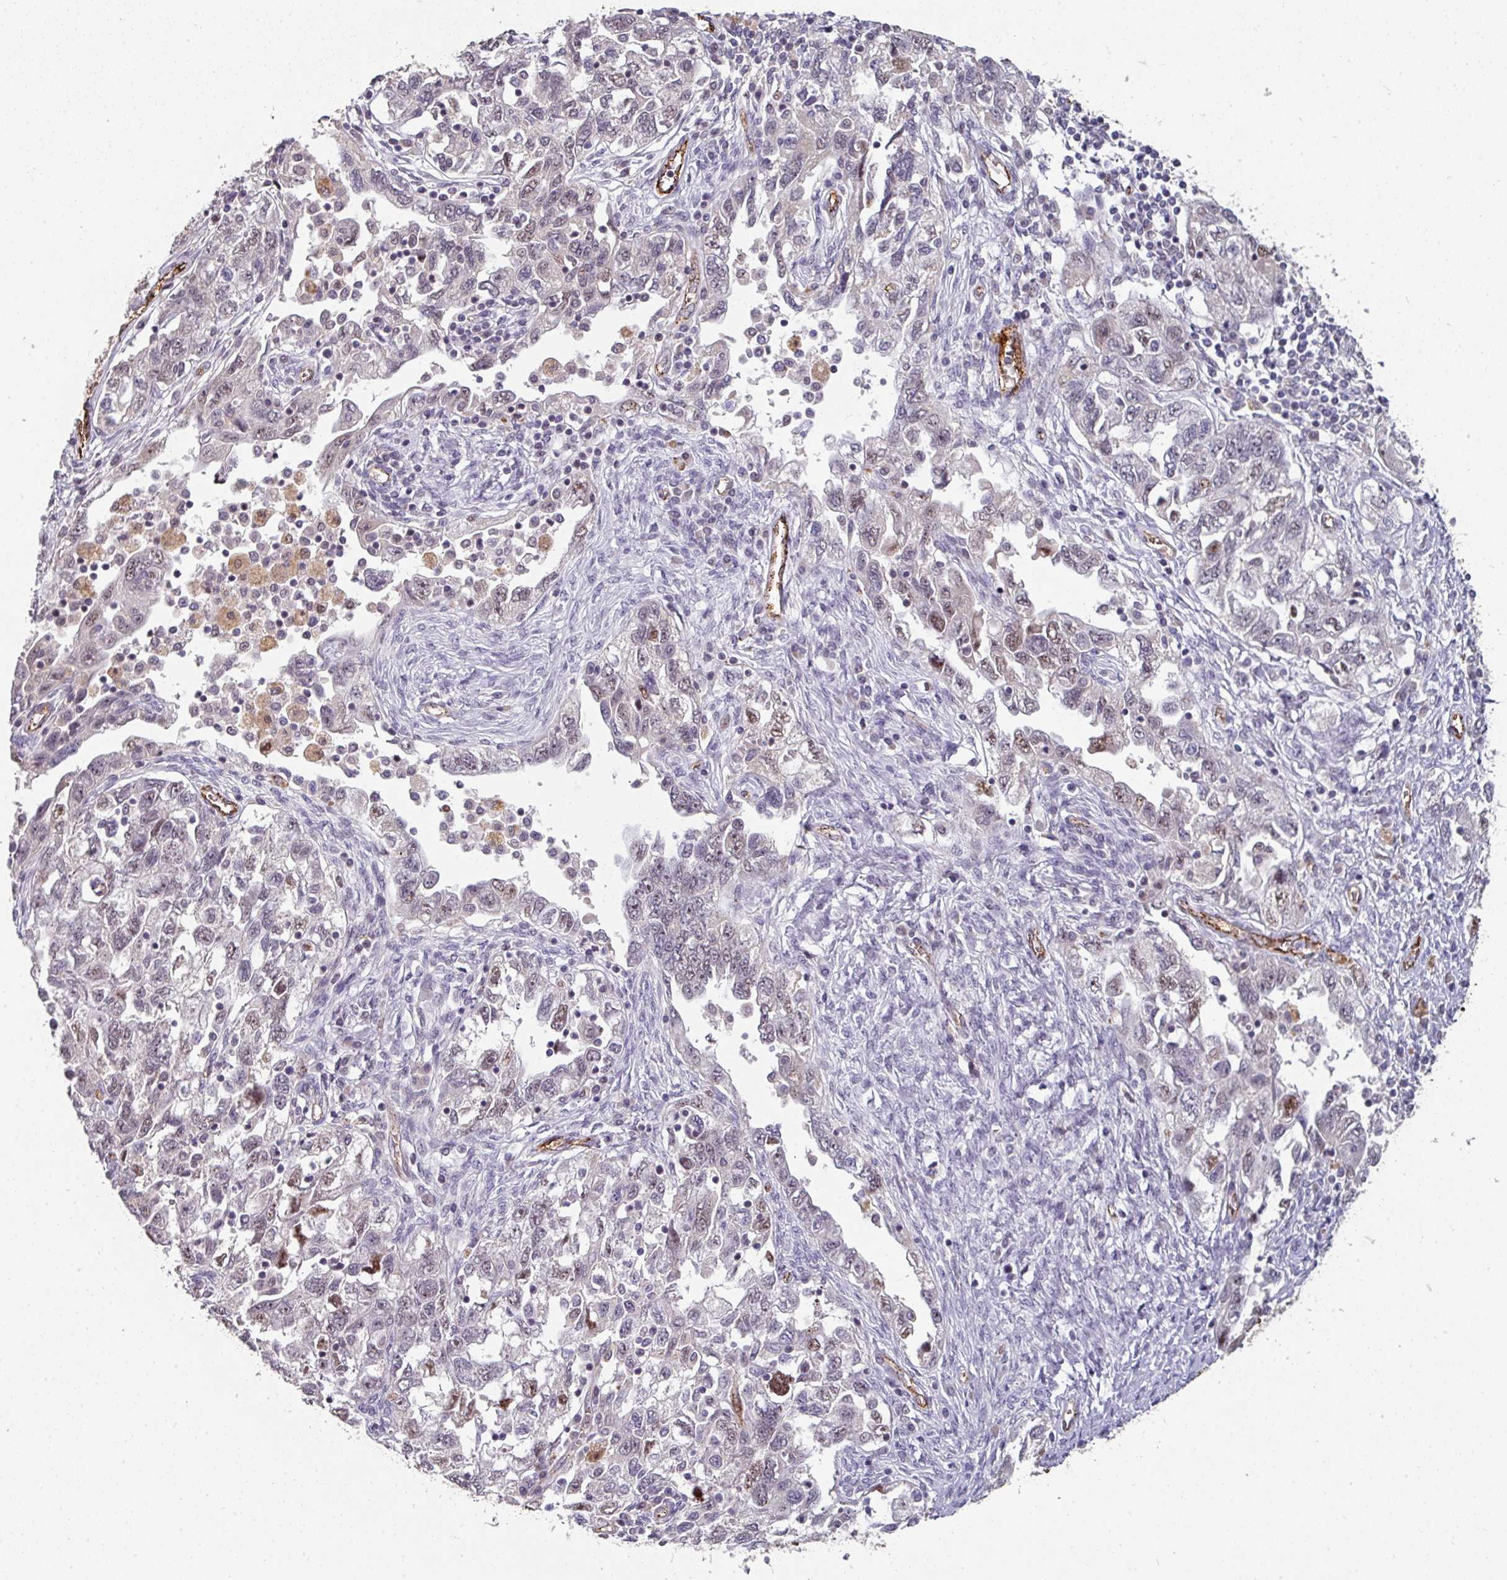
{"staining": {"intensity": "moderate", "quantity": "<25%", "location": "nuclear"}, "tissue": "ovarian cancer", "cell_type": "Tumor cells", "image_type": "cancer", "snomed": [{"axis": "morphology", "description": "Carcinoma, NOS"}, {"axis": "morphology", "description": "Cystadenocarcinoma, serous, NOS"}, {"axis": "topography", "description": "Ovary"}], "caption": "Human ovarian cancer (serous cystadenocarcinoma) stained with a protein marker displays moderate staining in tumor cells.", "gene": "SIDT2", "patient": {"sex": "female", "age": 69}}